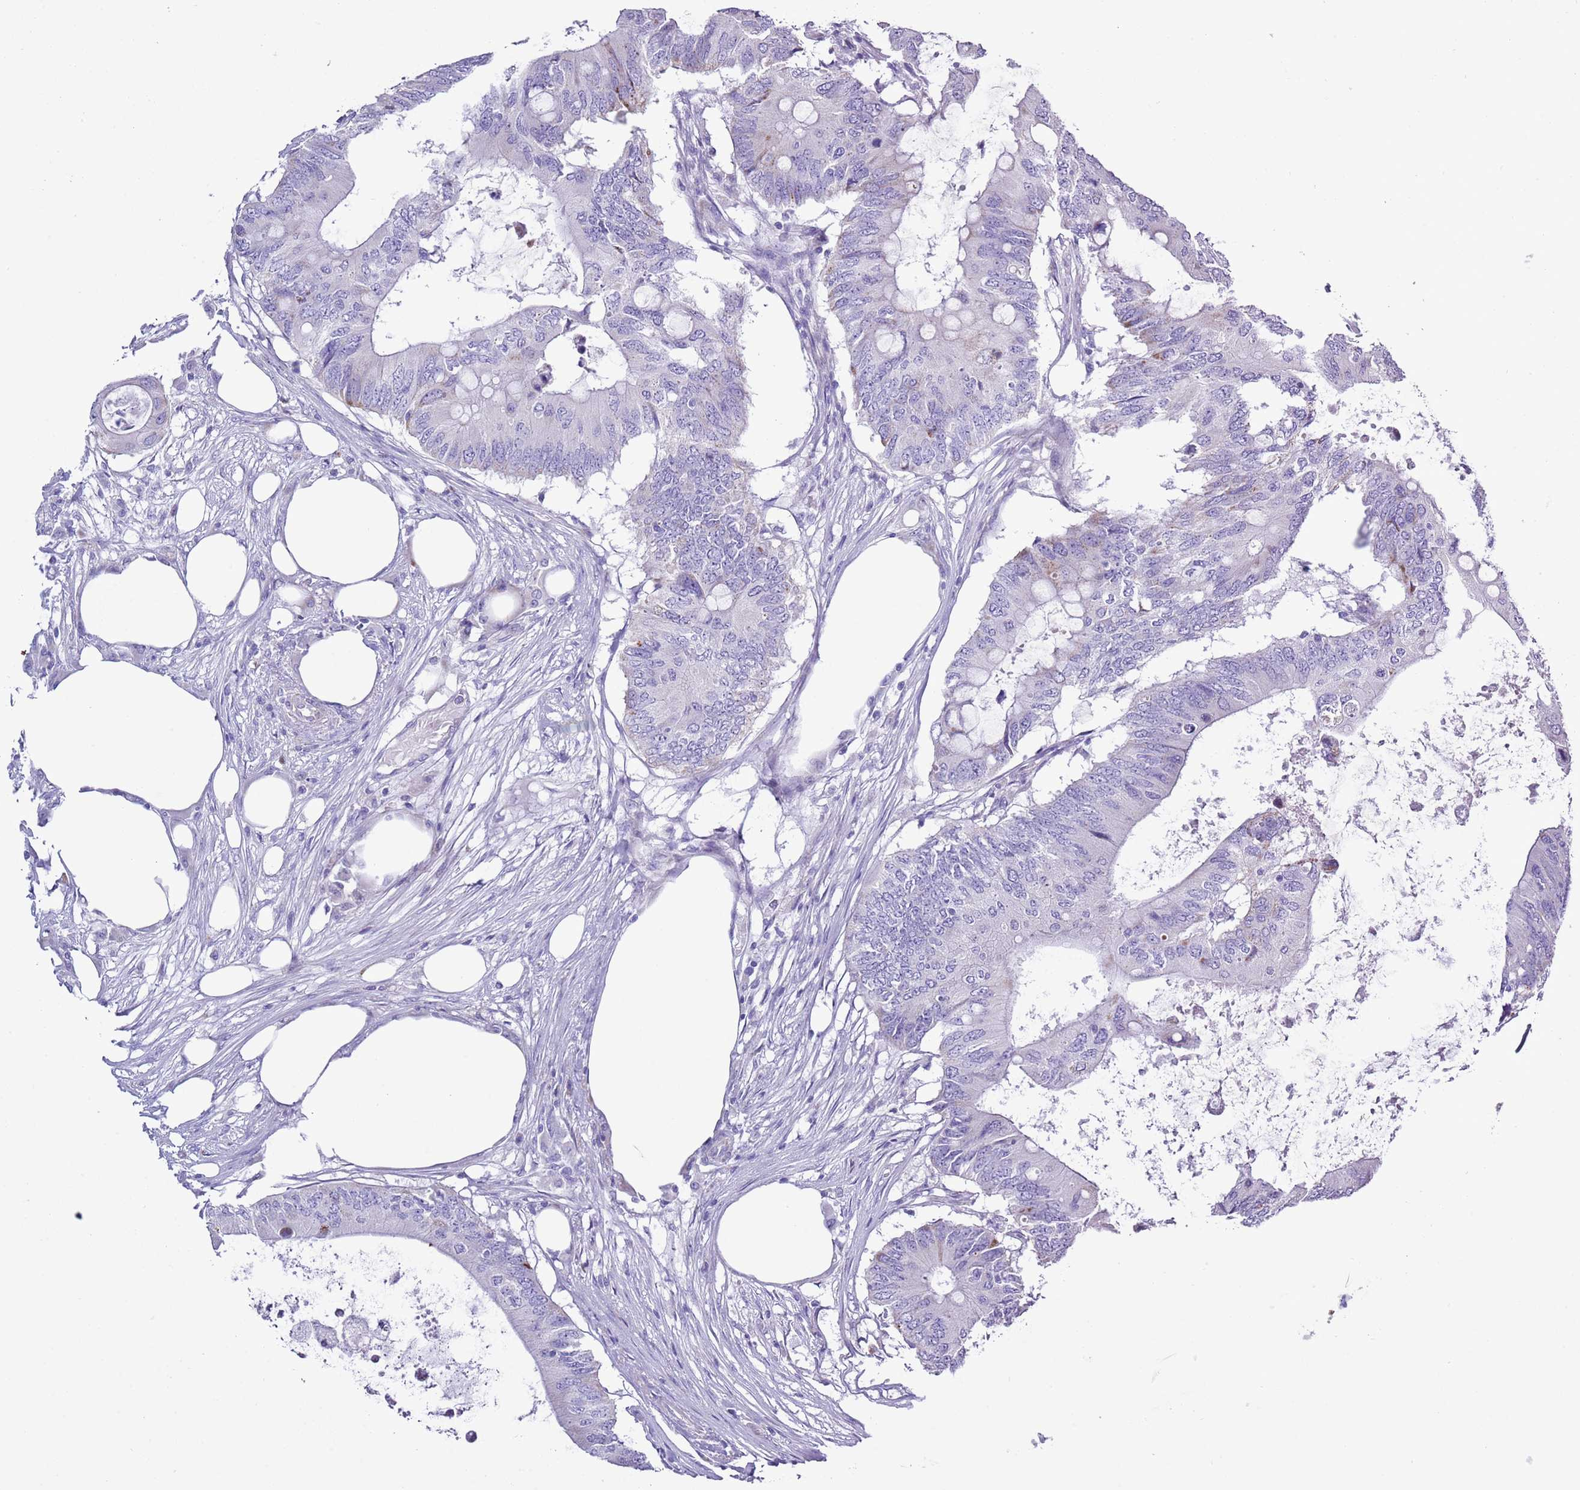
{"staining": {"intensity": "negative", "quantity": "none", "location": "none"}, "tissue": "colorectal cancer", "cell_type": "Tumor cells", "image_type": "cancer", "snomed": [{"axis": "morphology", "description": "Adenocarcinoma, NOS"}, {"axis": "topography", "description": "Colon"}], "caption": "A photomicrograph of human colorectal cancer is negative for staining in tumor cells.", "gene": "MOCOS", "patient": {"sex": "male", "age": 71}}